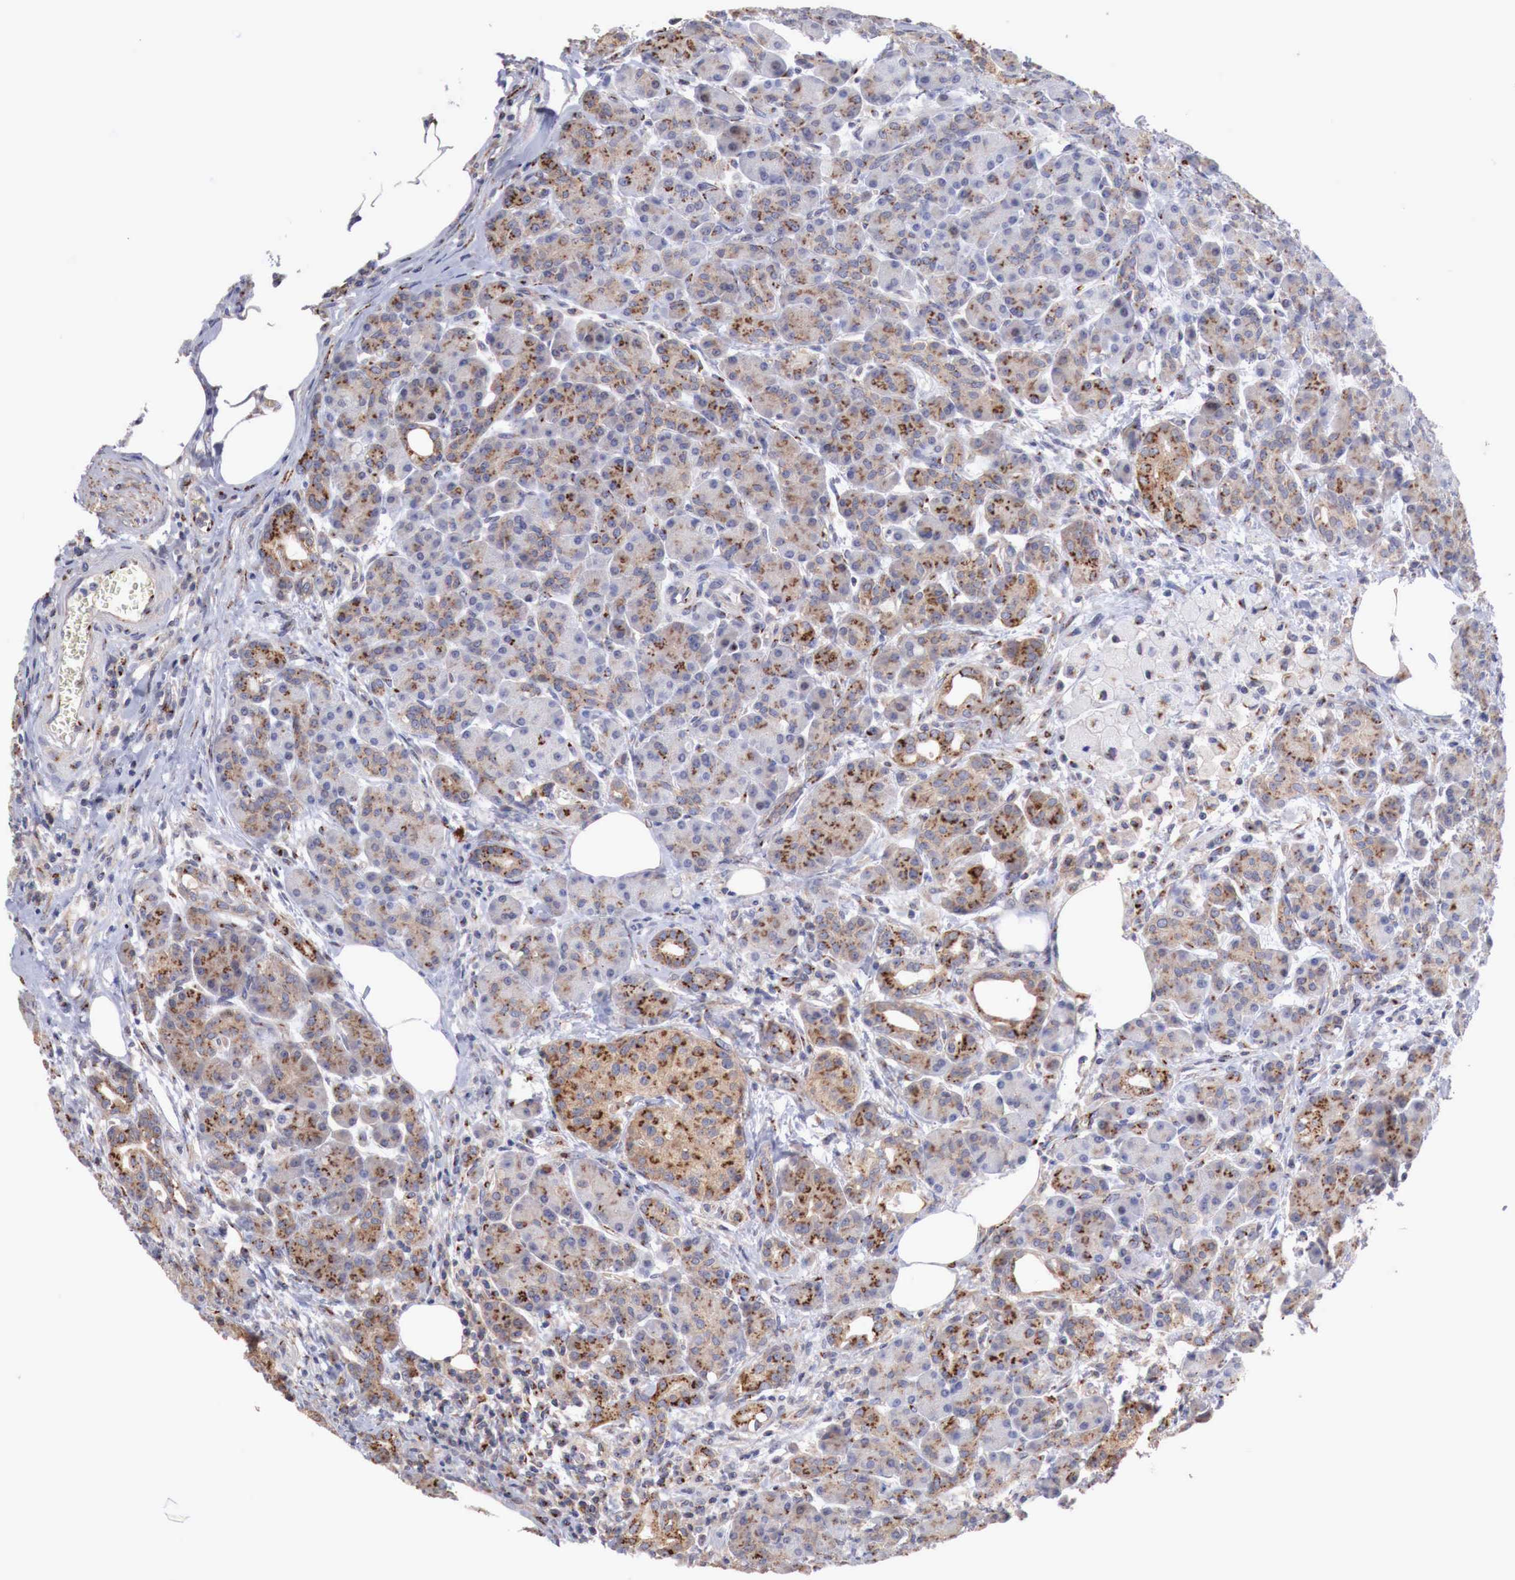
{"staining": {"intensity": "strong", "quantity": ">75%", "location": "cytoplasmic/membranous"}, "tissue": "pancreas", "cell_type": "Exocrine glandular cells", "image_type": "normal", "snomed": [{"axis": "morphology", "description": "Normal tissue, NOS"}, {"axis": "topography", "description": "Pancreas"}], "caption": "A high amount of strong cytoplasmic/membranous staining is appreciated in approximately >75% of exocrine glandular cells in unremarkable pancreas.", "gene": "SYAP1", "patient": {"sex": "female", "age": 73}}